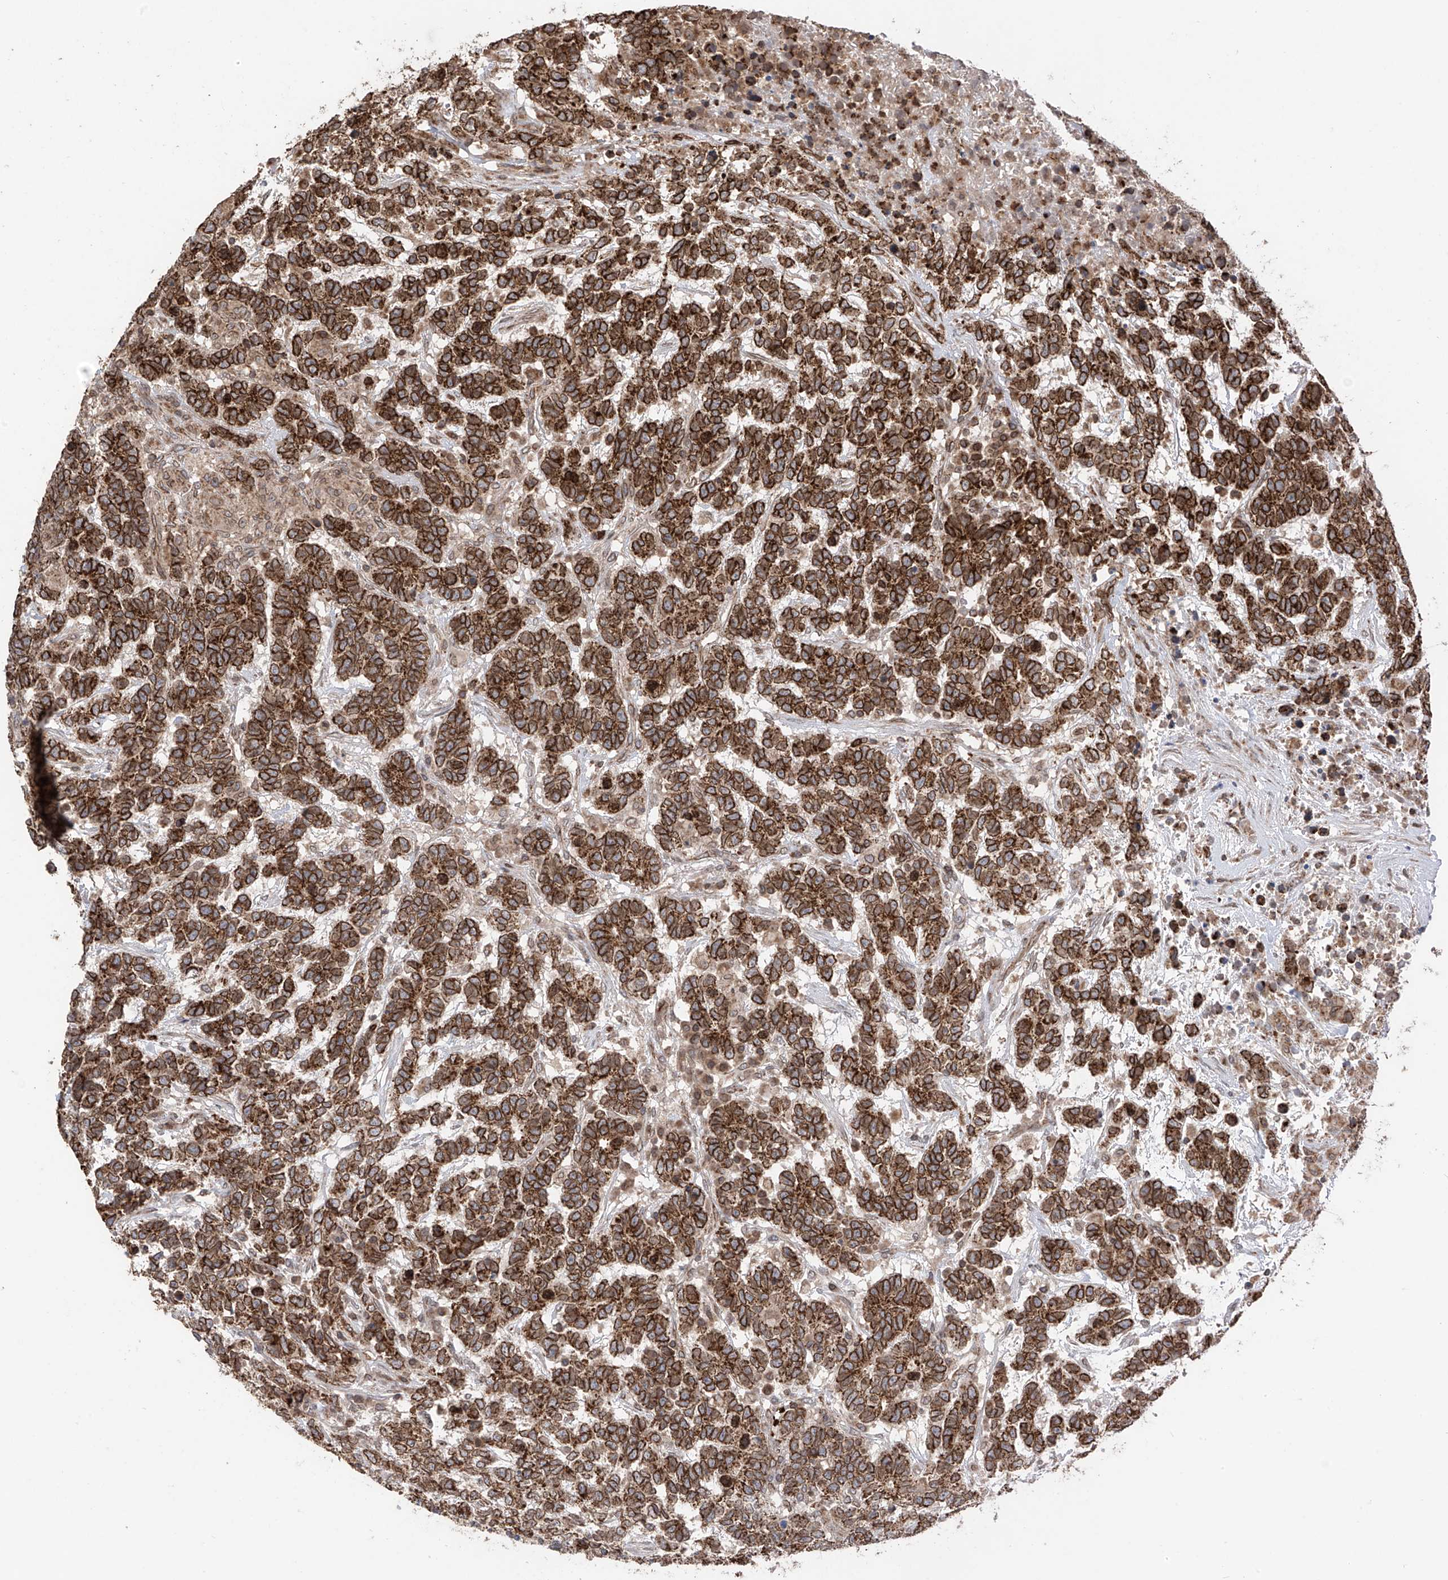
{"staining": {"intensity": "strong", "quantity": ">75%", "location": "cytoplasmic/membranous,nuclear"}, "tissue": "testis cancer", "cell_type": "Tumor cells", "image_type": "cancer", "snomed": [{"axis": "morphology", "description": "Carcinoma, Embryonal, NOS"}, {"axis": "topography", "description": "Testis"}], "caption": "Strong cytoplasmic/membranous and nuclear positivity is appreciated in about >75% of tumor cells in testis cancer (embryonal carcinoma). (IHC, brightfield microscopy, high magnification).", "gene": "AHCTF1", "patient": {"sex": "male", "age": 26}}